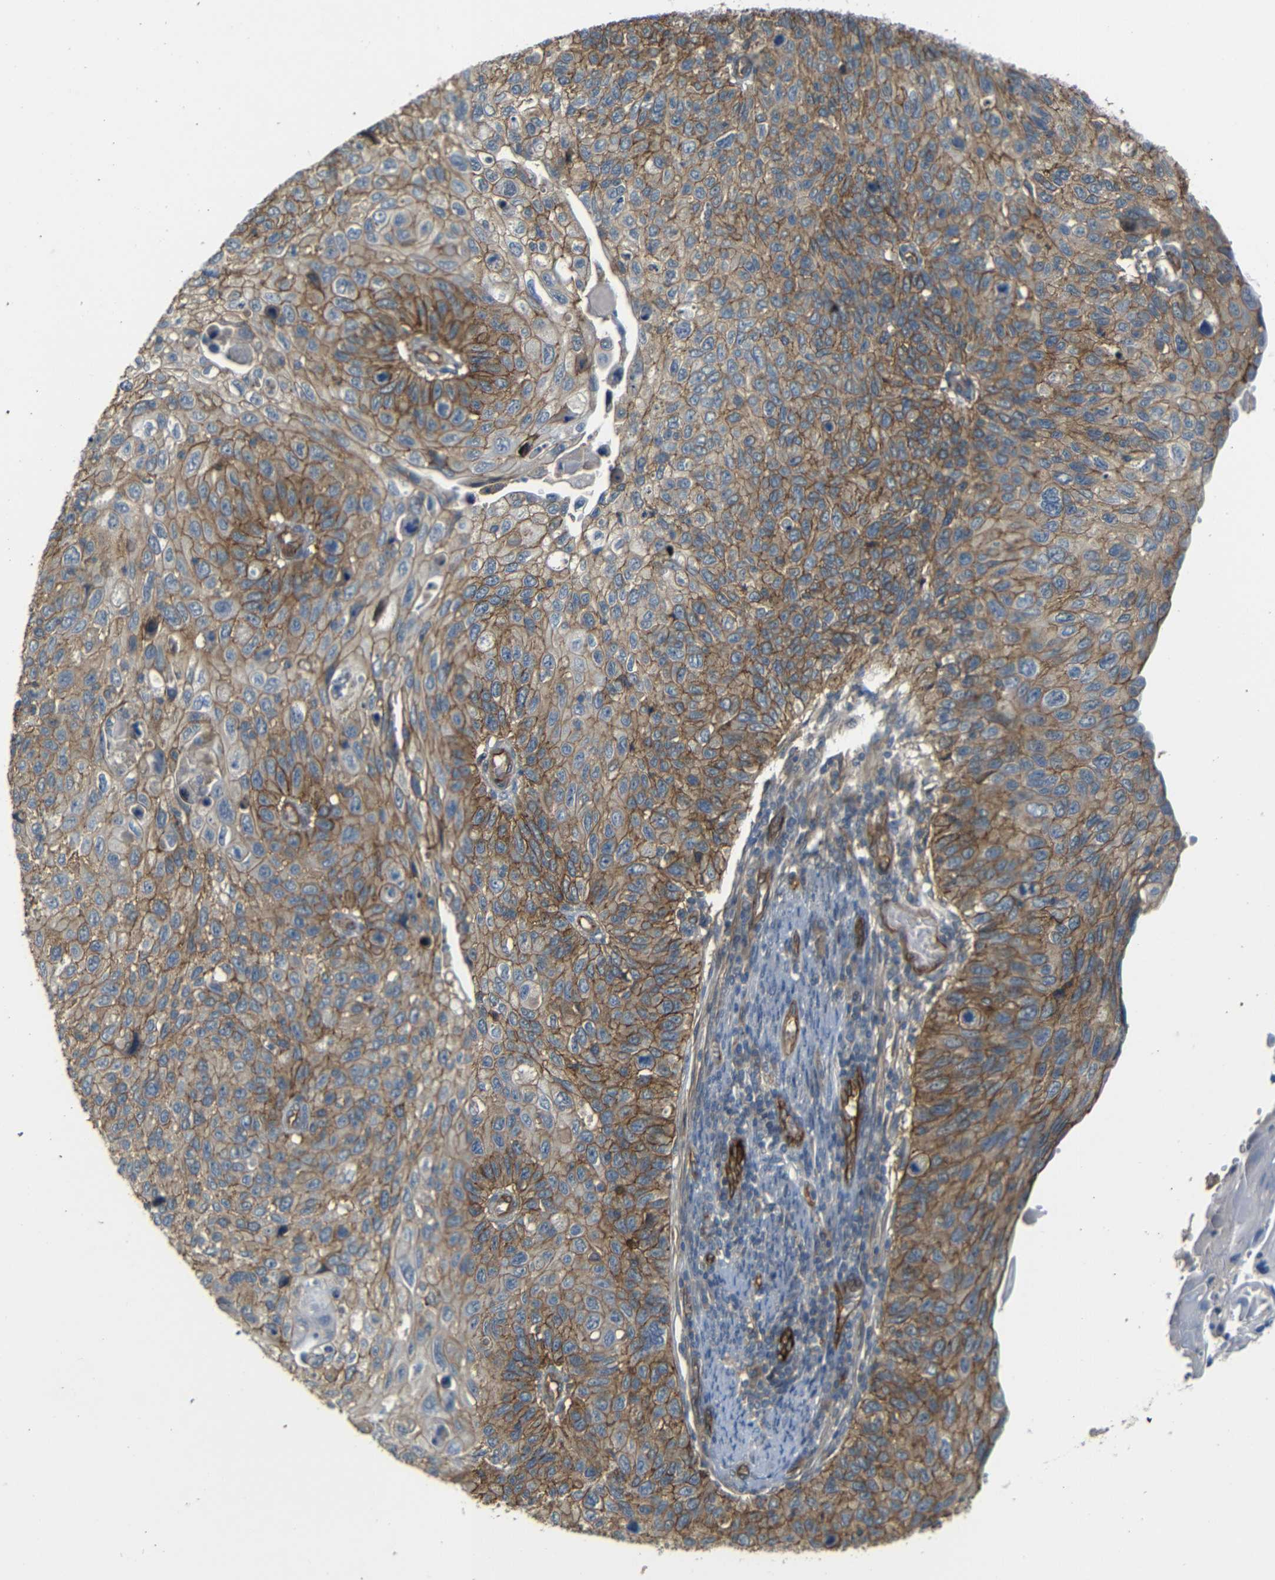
{"staining": {"intensity": "moderate", "quantity": ">75%", "location": "cytoplasmic/membranous"}, "tissue": "cervical cancer", "cell_type": "Tumor cells", "image_type": "cancer", "snomed": [{"axis": "morphology", "description": "Squamous cell carcinoma, NOS"}, {"axis": "topography", "description": "Cervix"}], "caption": "Immunohistochemistry staining of cervical cancer, which reveals medium levels of moderate cytoplasmic/membranous expression in about >75% of tumor cells indicating moderate cytoplasmic/membranous protein staining. The staining was performed using DAB (3,3'-diaminobenzidine) (brown) for protein detection and nuclei were counterstained in hematoxylin (blue).", "gene": "RELL1", "patient": {"sex": "female", "age": 70}}